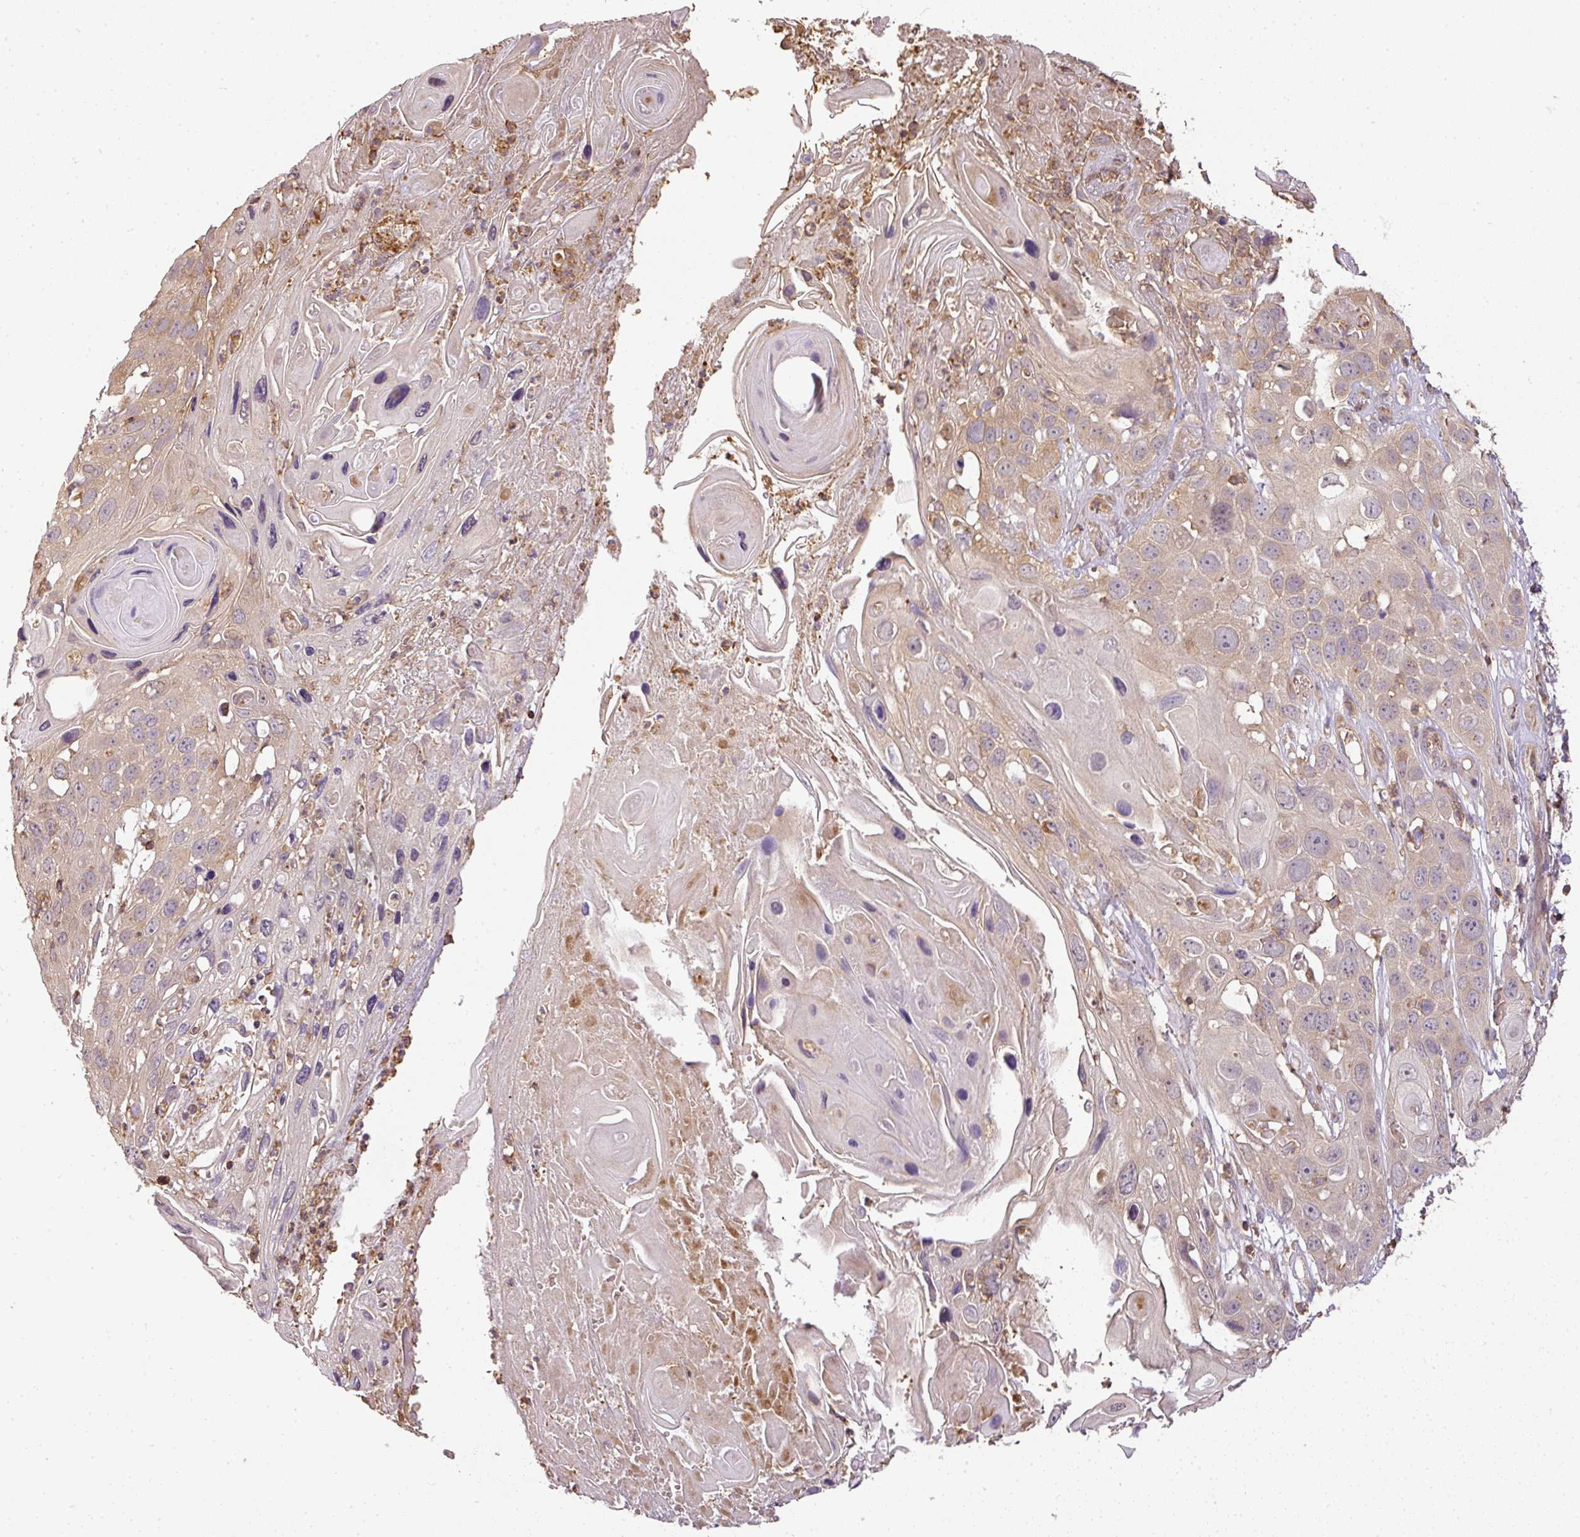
{"staining": {"intensity": "weak", "quantity": "25%-75%", "location": "cytoplasmic/membranous"}, "tissue": "skin cancer", "cell_type": "Tumor cells", "image_type": "cancer", "snomed": [{"axis": "morphology", "description": "Squamous cell carcinoma, NOS"}, {"axis": "topography", "description": "Skin"}], "caption": "This micrograph displays immunohistochemistry (IHC) staining of skin cancer (squamous cell carcinoma), with low weak cytoplasmic/membranous expression in about 25%-75% of tumor cells.", "gene": "TCL1B", "patient": {"sex": "male", "age": 55}}